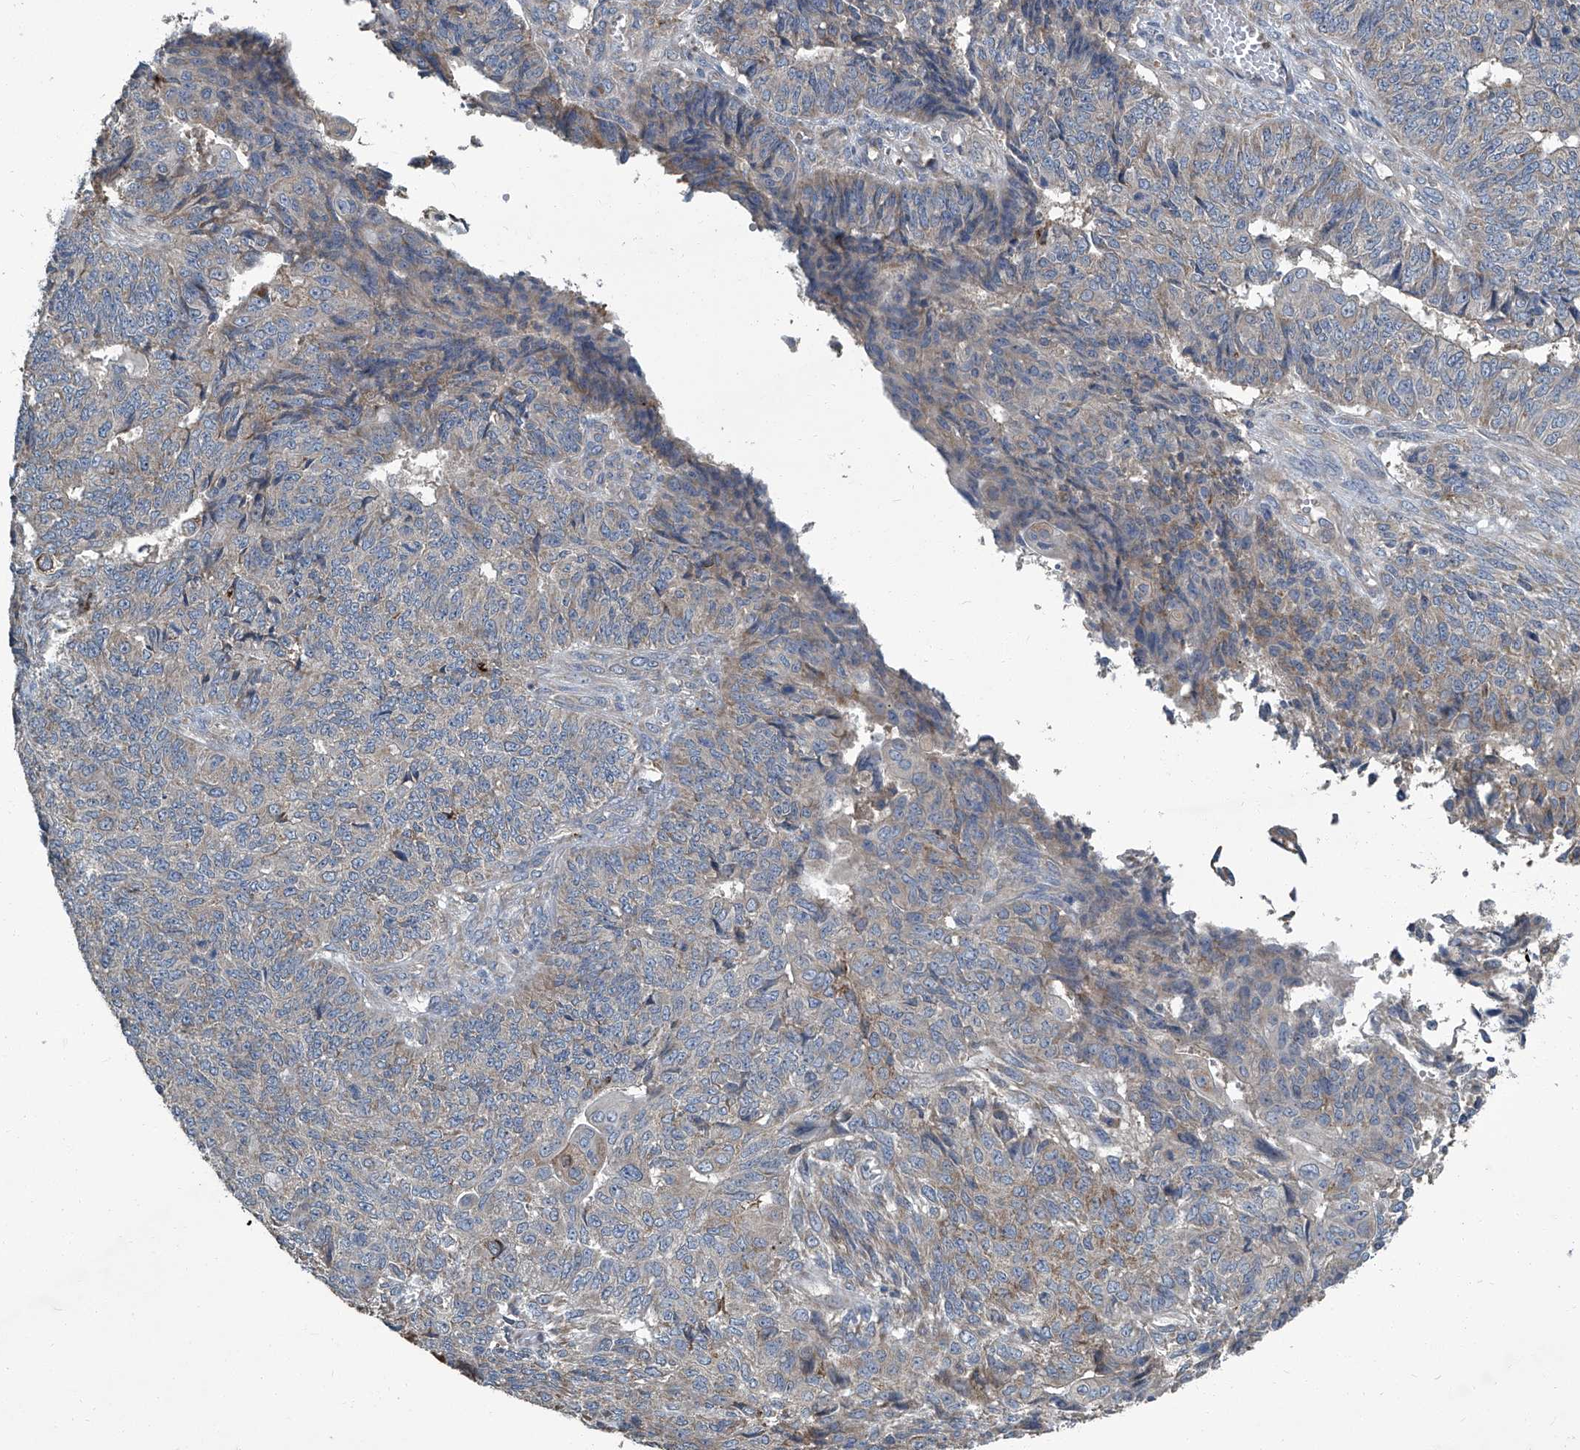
{"staining": {"intensity": "weak", "quantity": "<25%", "location": "cytoplasmic/membranous"}, "tissue": "endometrial cancer", "cell_type": "Tumor cells", "image_type": "cancer", "snomed": [{"axis": "morphology", "description": "Adenocarcinoma, NOS"}, {"axis": "topography", "description": "Endometrium"}], "caption": "The histopathology image displays no staining of tumor cells in endometrial cancer (adenocarcinoma).", "gene": "FAM167A", "patient": {"sex": "female", "age": 32}}